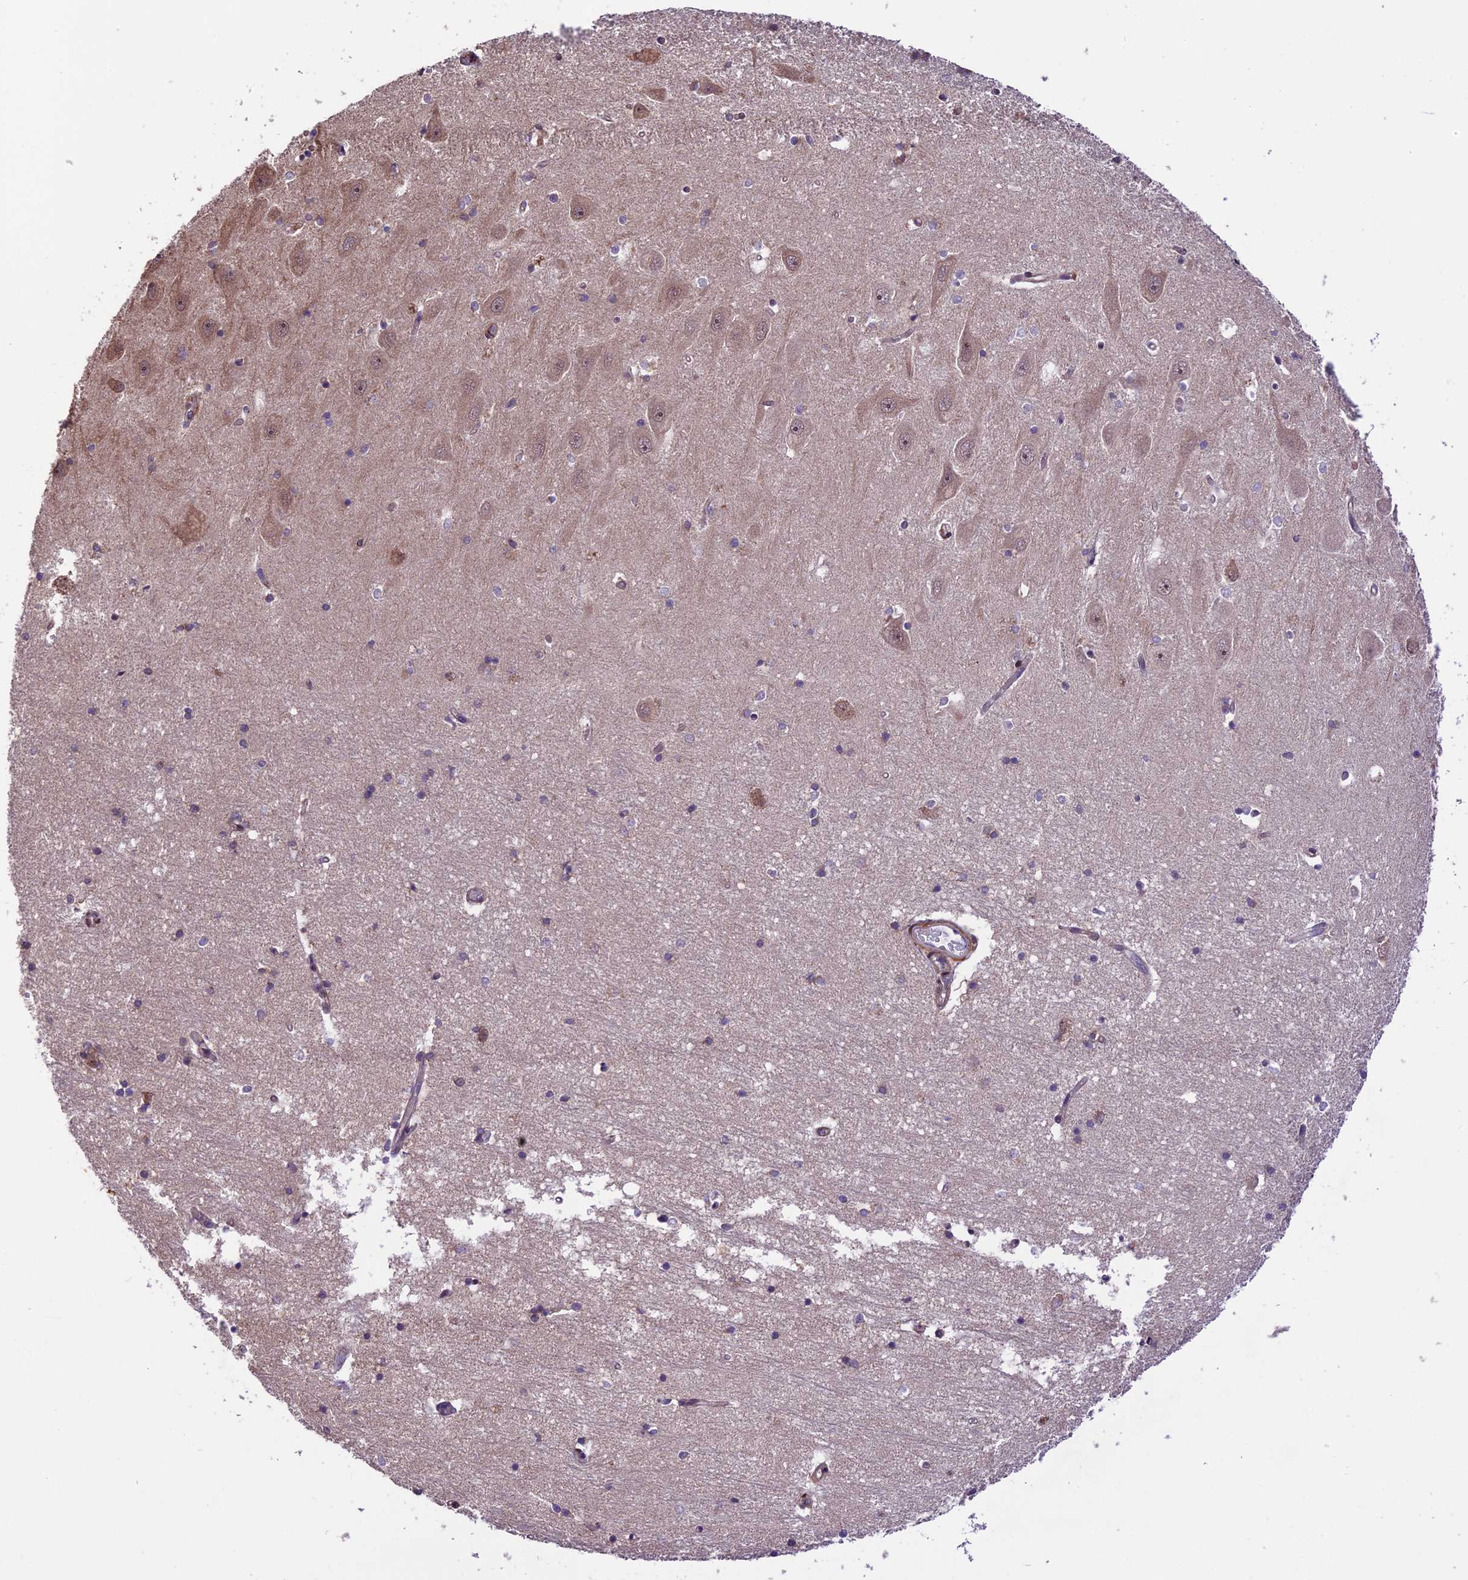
{"staining": {"intensity": "weak", "quantity": "<25%", "location": "cytoplasmic/membranous"}, "tissue": "hippocampus", "cell_type": "Glial cells", "image_type": "normal", "snomed": [{"axis": "morphology", "description": "Normal tissue, NOS"}, {"axis": "topography", "description": "Hippocampus"}], "caption": "Immunohistochemistry (IHC) image of unremarkable hippocampus: hippocampus stained with DAB displays no significant protein staining in glial cells. (DAB immunohistochemistry visualized using brightfield microscopy, high magnification).", "gene": "HDAC5", "patient": {"sex": "male", "age": 45}}